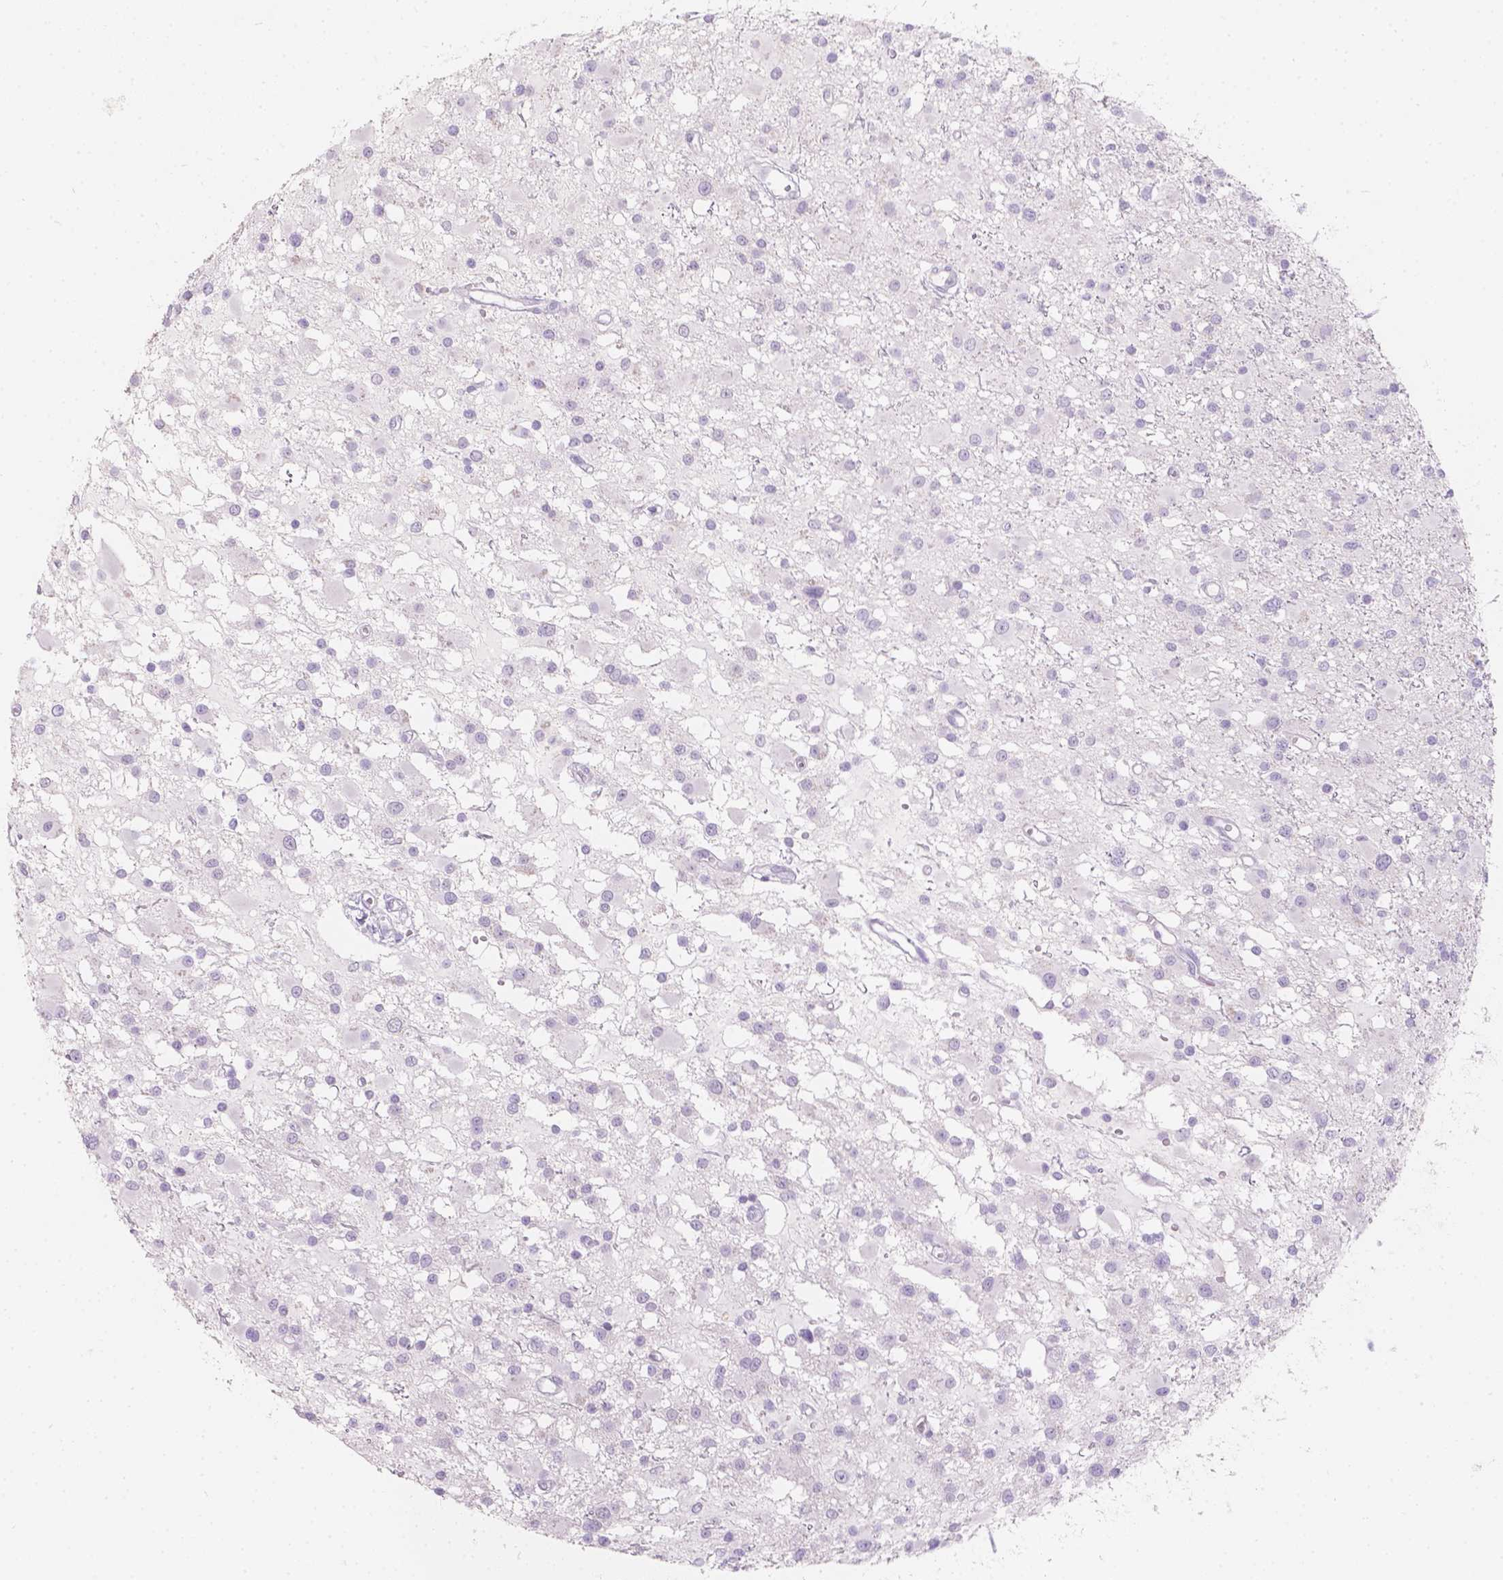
{"staining": {"intensity": "negative", "quantity": "none", "location": "none"}, "tissue": "glioma", "cell_type": "Tumor cells", "image_type": "cancer", "snomed": [{"axis": "morphology", "description": "Glioma, malignant, High grade"}, {"axis": "topography", "description": "Brain"}], "caption": "A high-resolution micrograph shows immunohistochemistry staining of malignant high-grade glioma, which displays no significant positivity in tumor cells.", "gene": "HTN3", "patient": {"sex": "male", "age": 54}}